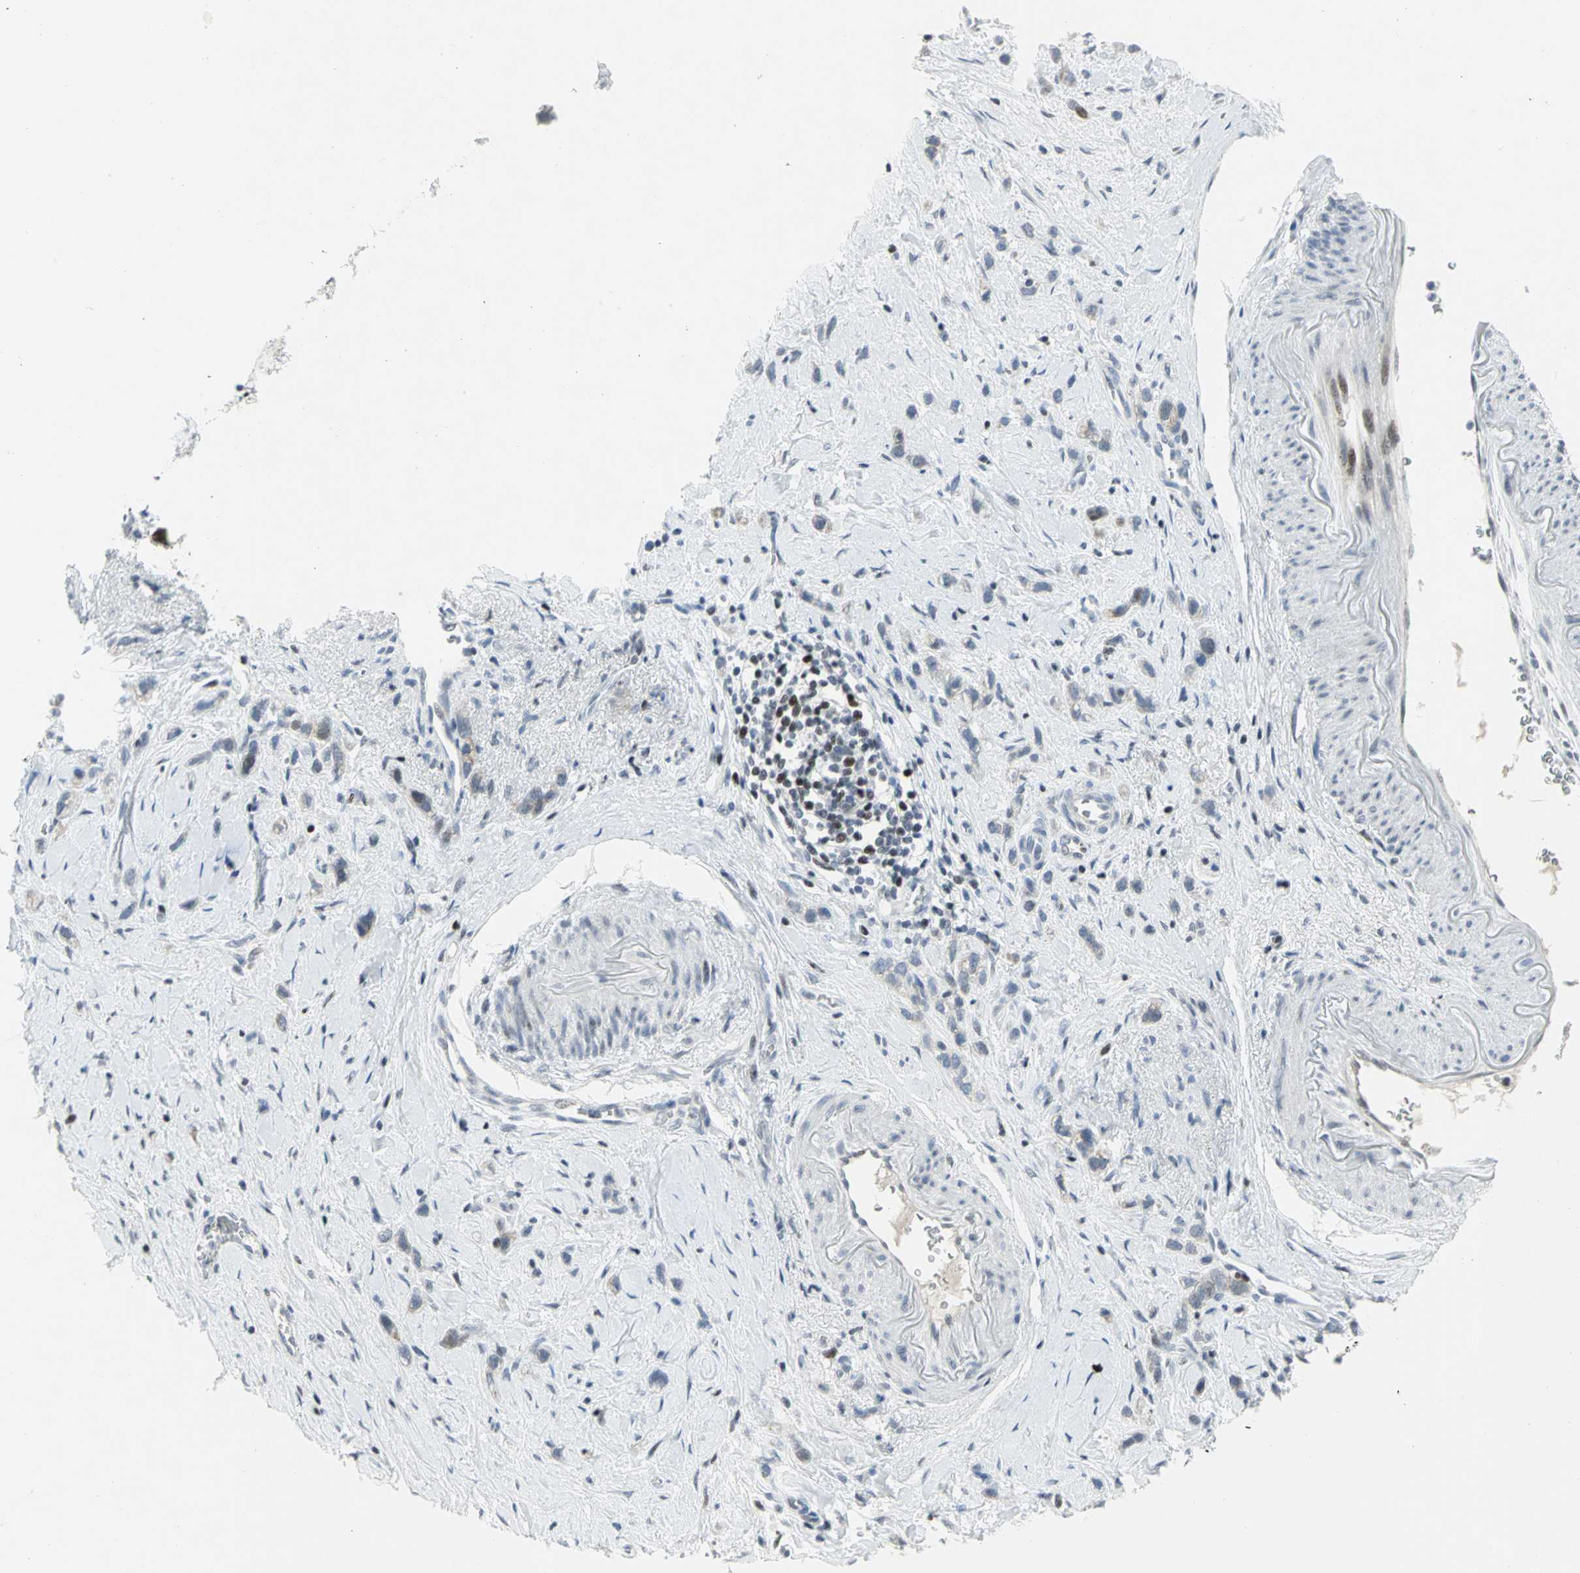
{"staining": {"intensity": "weak", "quantity": "<25%", "location": "cytoplasmic/membranous"}, "tissue": "stomach cancer", "cell_type": "Tumor cells", "image_type": "cancer", "snomed": [{"axis": "morphology", "description": "Normal tissue, NOS"}, {"axis": "morphology", "description": "Adenocarcinoma, NOS"}, {"axis": "morphology", "description": "Adenocarcinoma, High grade"}, {"axis": "topography", "description": "Stomach, upper"}, {"axis": "topography", "description": "Stomach"}], "caption": "This micrograph is of adenocarcinoma (stomach) stained with IHC to label a protein in brown with the nuclei are counter-stained blue. There is no expression in tumor cells.", "gene": "RPA1", "patient": {"sex": "female", "age": 65}}